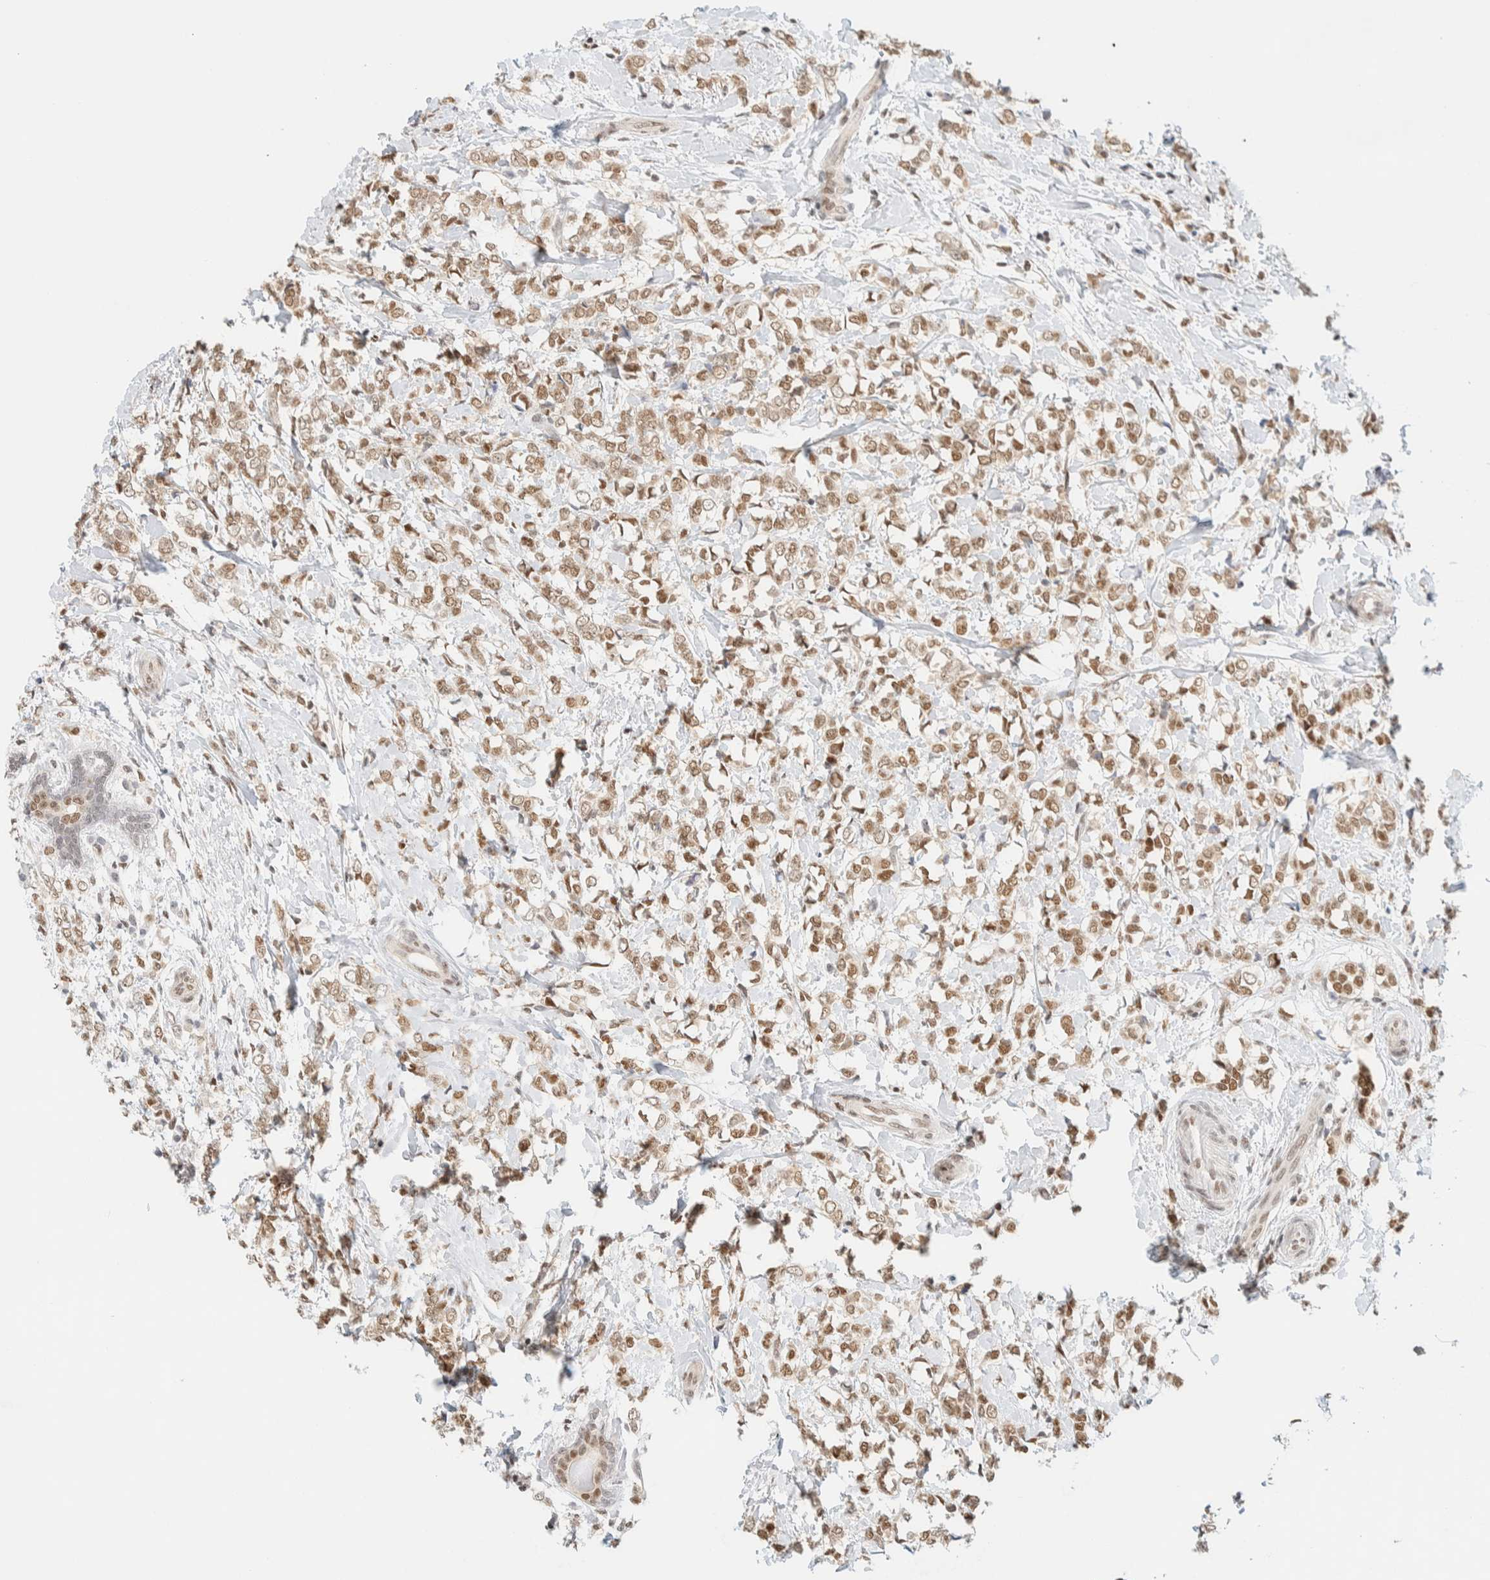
{"staining": {"intensity": "moderate", "quantity": "25%-75%", "location": "nuclear"}, "tissue": "breast cancer", "cell_type": "Tumor cells", "image_type": "cancer", "snomed": [{"axis": "morphology", "description": "Normal tissue, NOS"}, {"axis": "morphology", "description": "Lobular carcinoma"}, {"axis": "topography", "description": "Breast"}], "caption": "IHC image of neoplastic tissue: human breast cancer (lobular carcinoma) stained using immunohistochemistry shows medium levels of moderate protein expression localized specifically in the nuclear of tumor cells, appearing as a nuclear brown color.", "gene": "PYGO2", "patient": {"sex": "female", "age": 47}}